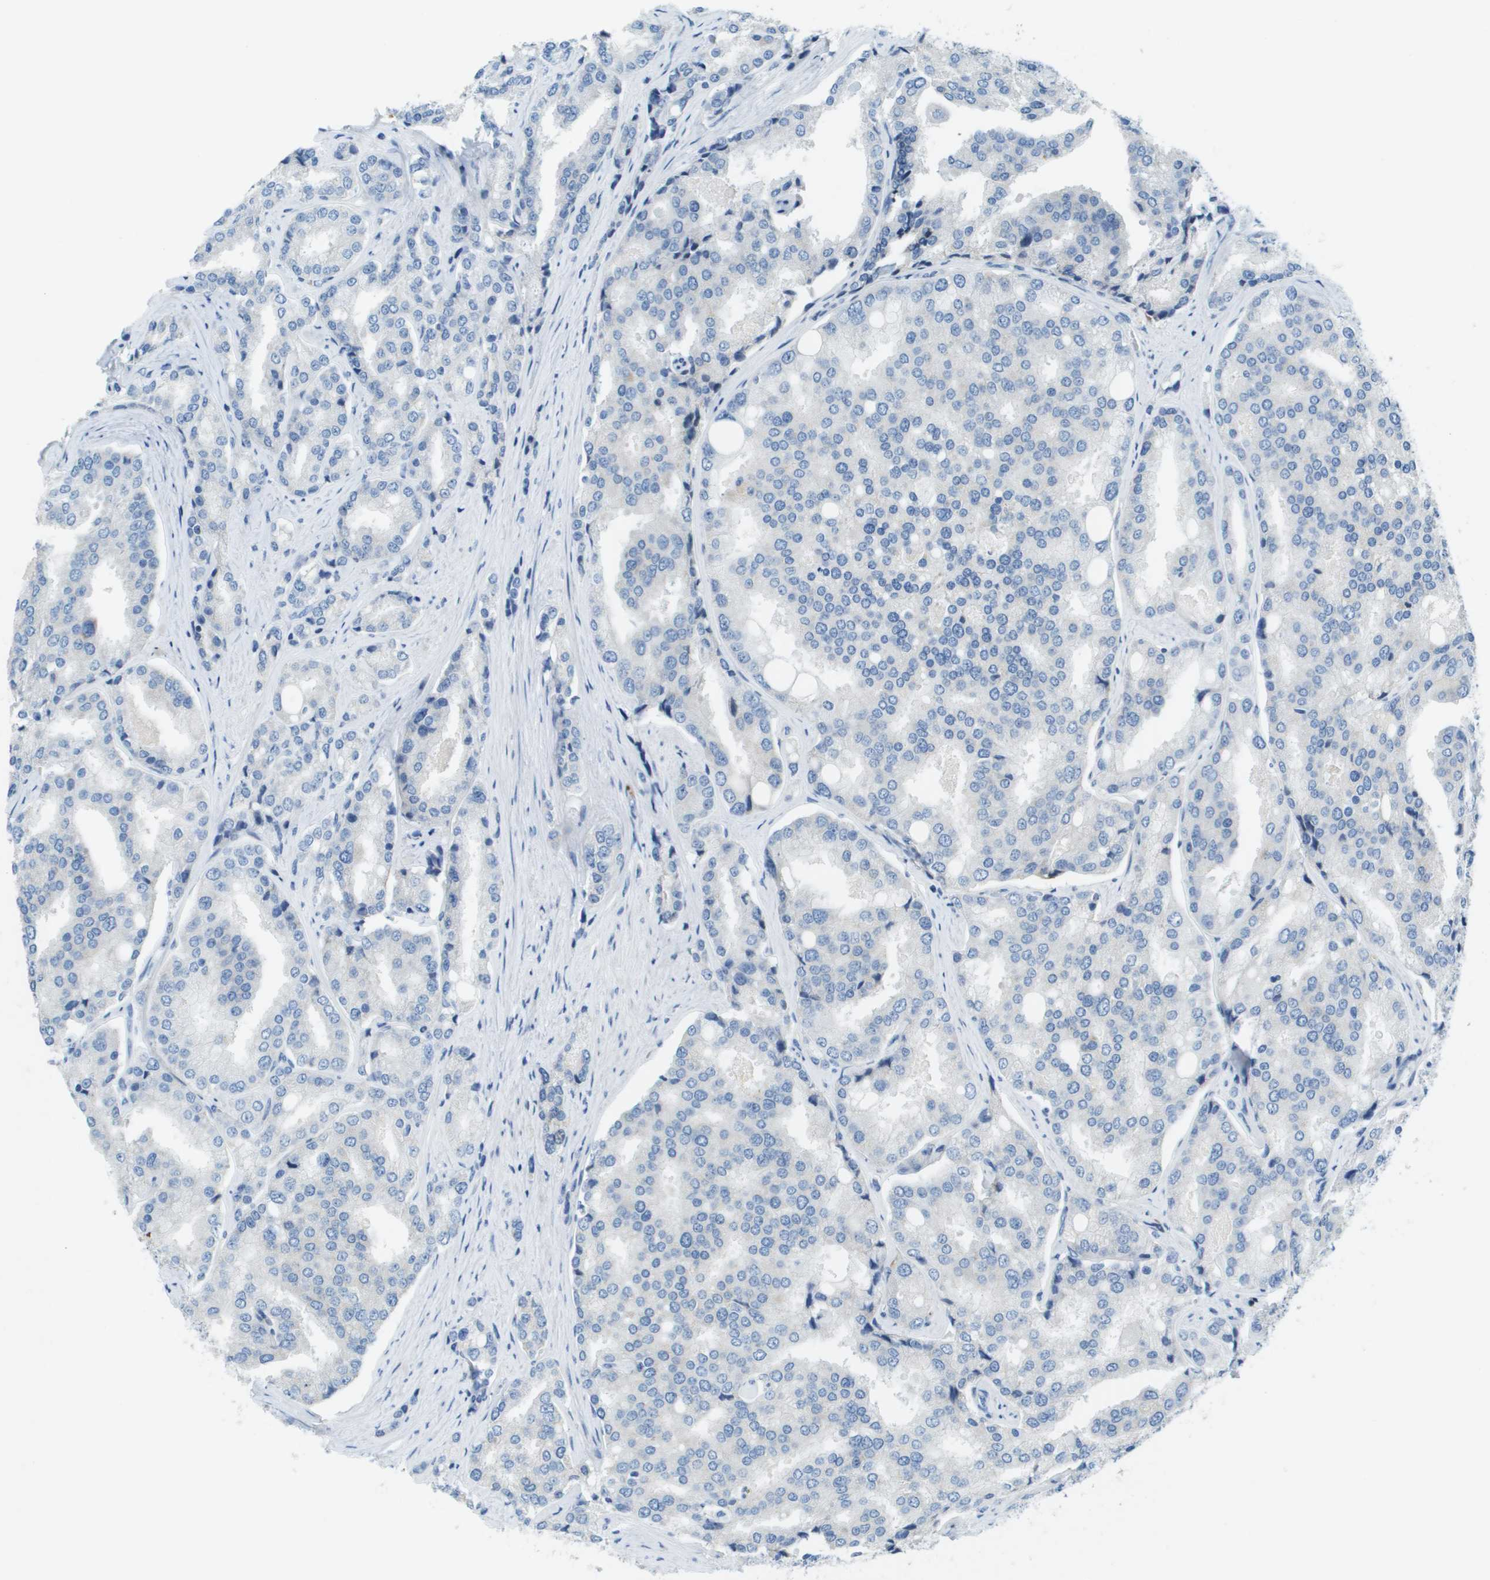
{"staining": {"intensity": "negative", "quantity": "none", "location": "none"}, "tissue": "prostate cancer", "cell_type": "Tumor cells", "image_type": "cancer", "snomed": [{"axis": "morphology", "description": "Adenocarcinoma, High grade"}, {"axis": "topography", "description": "Prostate"}], "caption": "DAB (3,3'-diaminobenzidine) immunohistochemical staining of human prostate cancer exhibits no significant positivity in tumor cells.", "gene": "SDC1", "patient": {"sex": "male", "age": 50}}